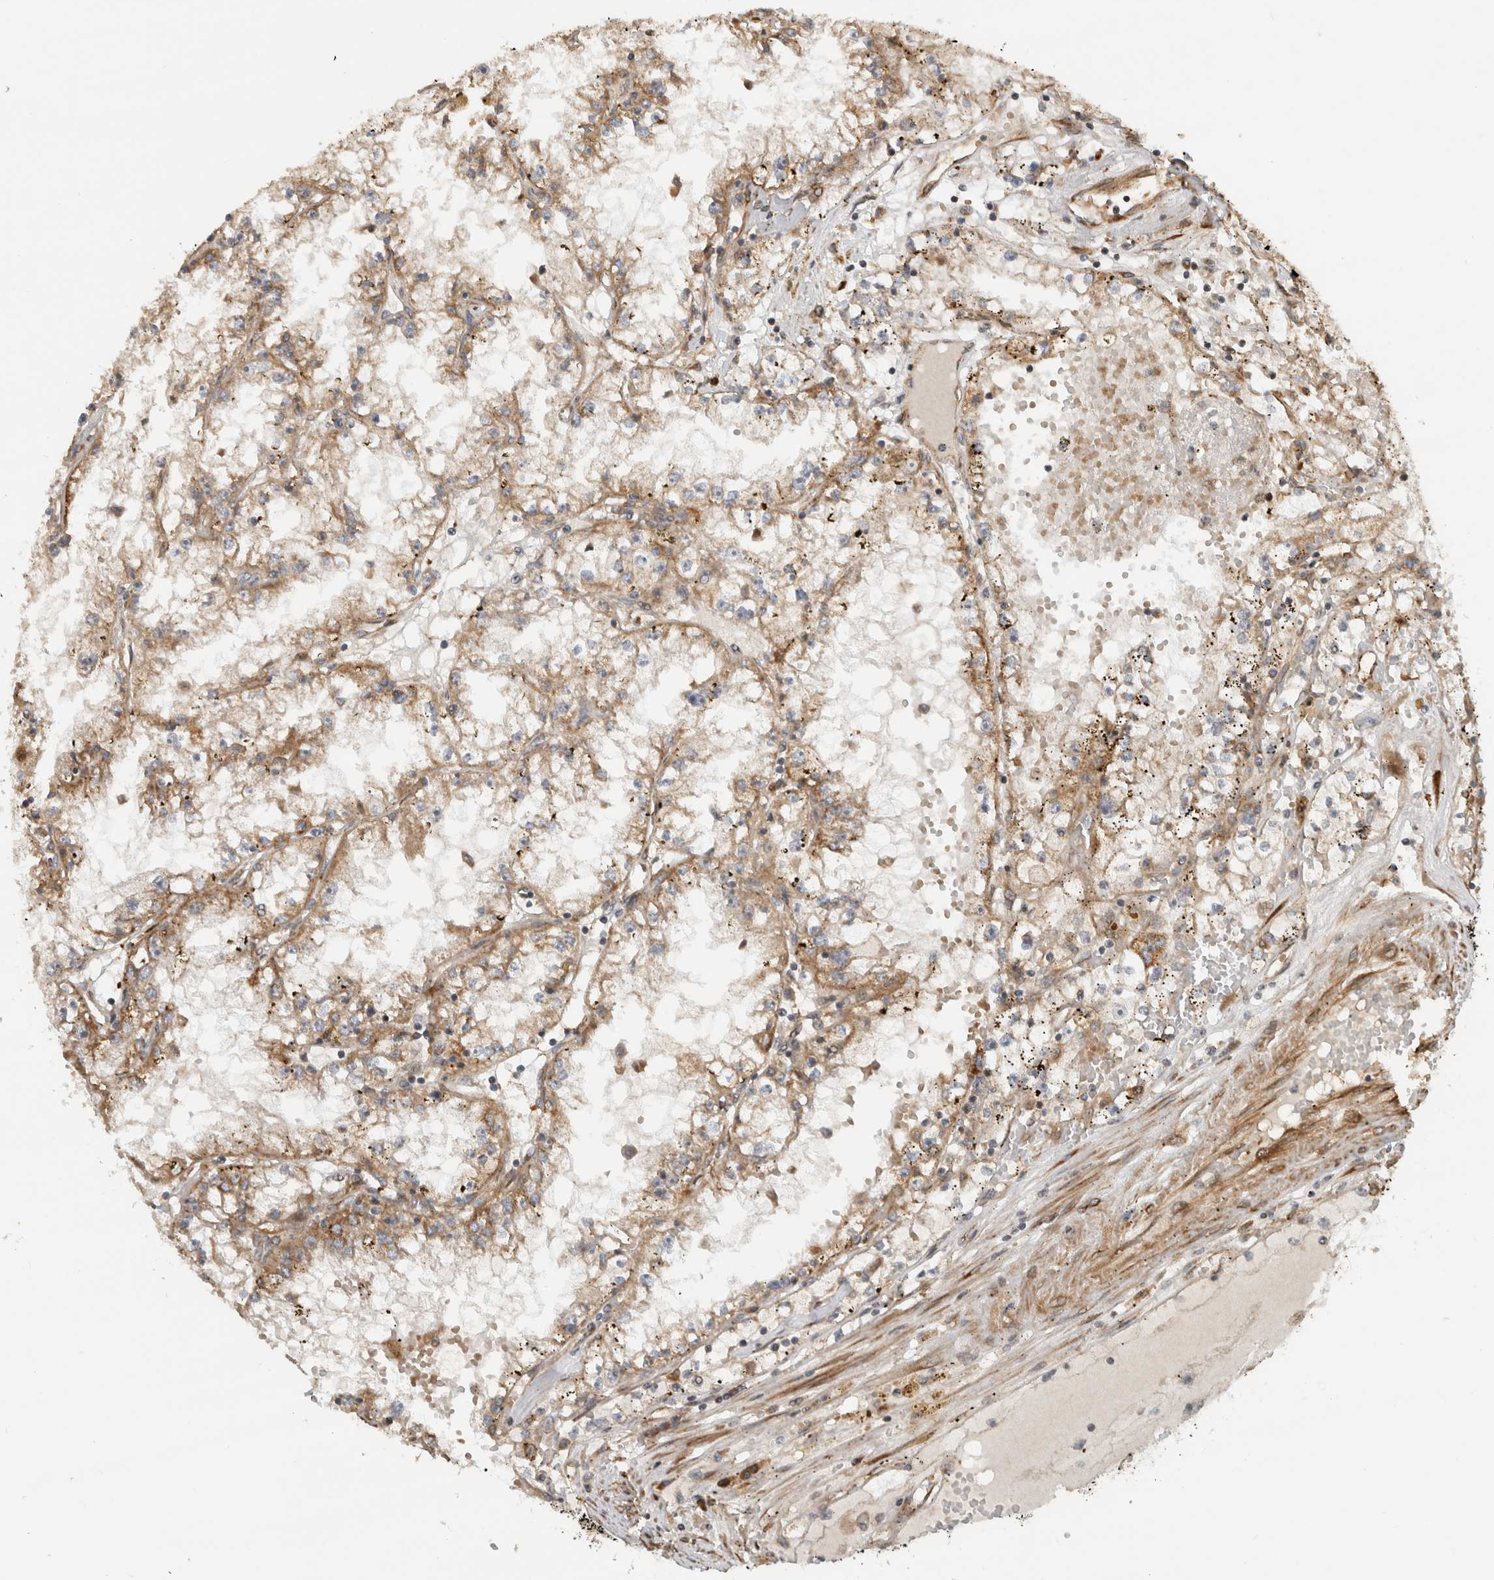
{"staining": {"intensity": "moderate", "quantity": ">75%", "location": "cytoplasmic/membranous"}, "tissue": "renal cancer", "cell_type": "Tumor cells", "image_type": "cancer", "snomed": [{"axis": "morphology", "description": "Adenocarcinoma, NOS"}, {"axis": "topography", "description": "Kidney"}], "caption": "Immunohistochemistry of human renal cancer (adenocarcinoma) reveals medium levels of moderate cytoplasmic/membranous positivity in about >75% of tumor cells. (DAB IHC, brown staining for protein, blue staining for nuclei).", "gene": "TUBD1", "patient": {"sex": "male", "age": 56}}